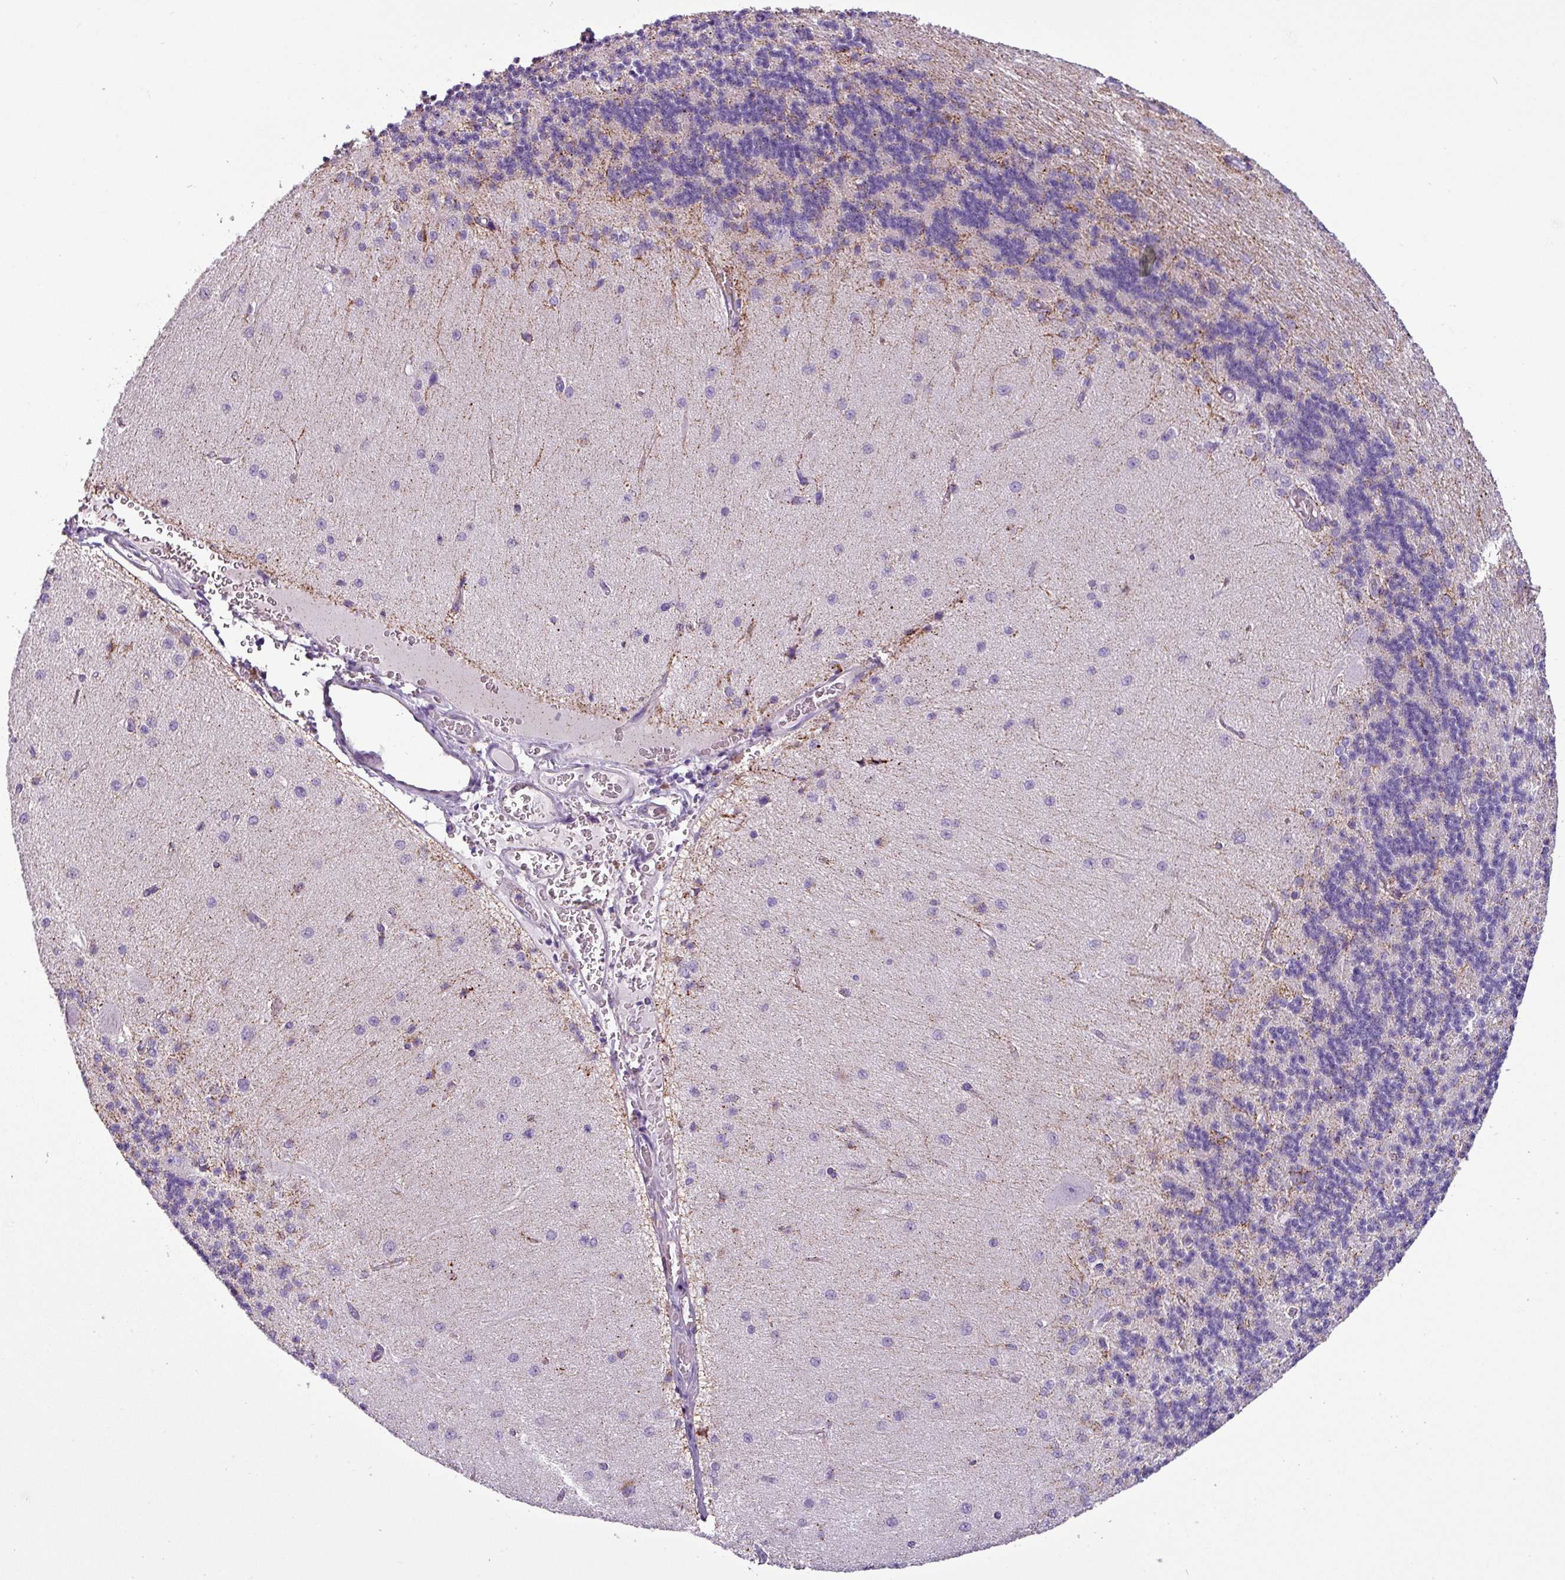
{"staining": {"intensity": "moderate", "quantity": "<25%", "location": "cytoplasmic/membranous"}, "tissue": "cerebellum", "cell_type": "Cells in granular layer", "image_type": "normal", "snomed": [{"axis": "morphology", "description": "Normal tissue, NOS"}, {"axis": "topography", "description": "Cerebellum"}], "caption": "Benign cerebellum demonstrates moderate cytoplasmic/membranous expression in about <25% of cells in granular layer, visualized by immunohistochemistry.", "gene": "ZNF667", "patient": {"sex": "female", "age": 29}}